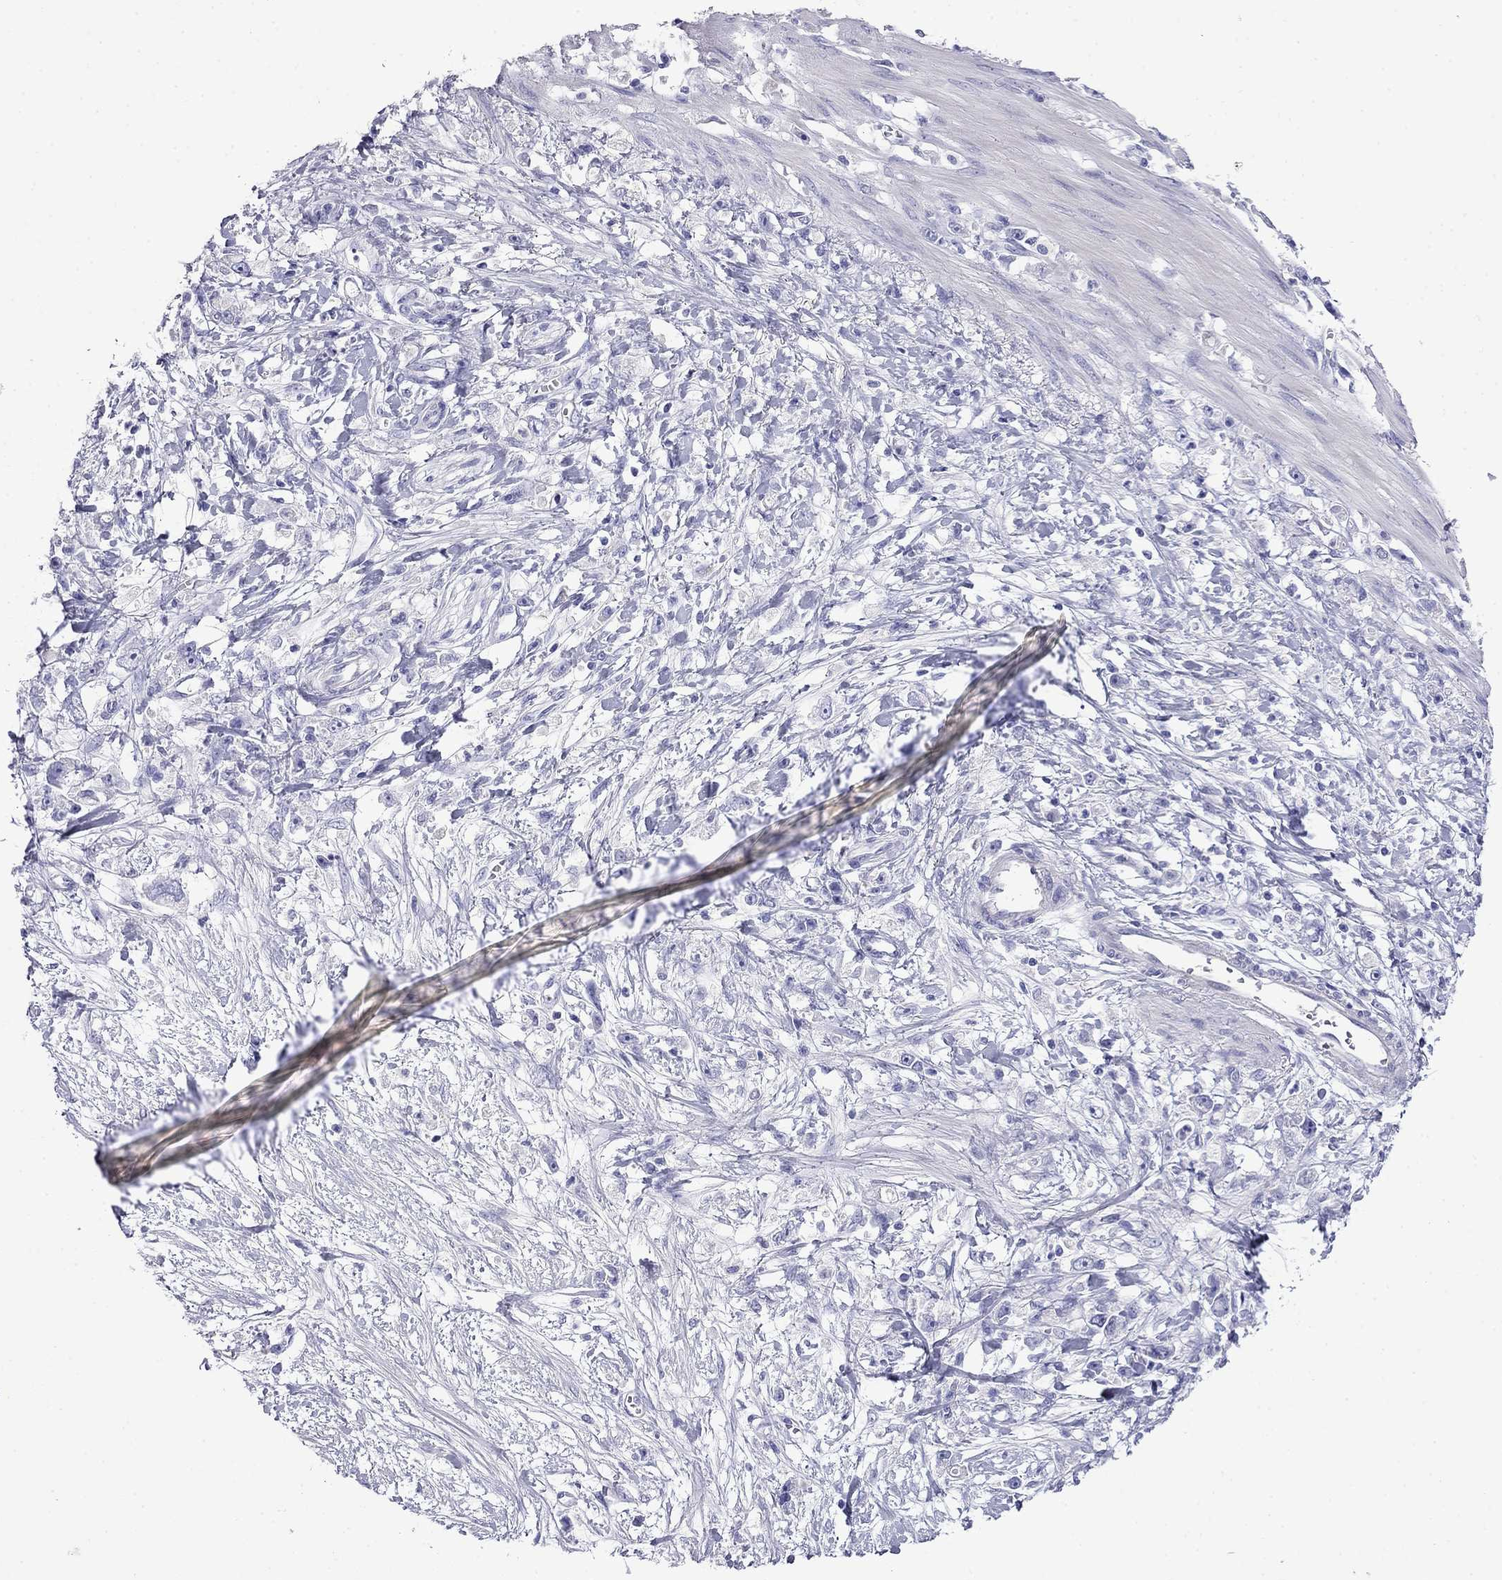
{"staining": {"intensity": "negative", "quantity": "none", "location": "none"}, "tissue": "stomach cancer", "cell_type": "Tumor cells", "image_type": "cancer", "snomed": [{"axis": "morphology", "description": "Adenocarcinoma, NOS"}, {"axis": "topography", "description": "Stomach"}], "caption": "Stomach cancer (adenocarcinoma) was stained to show a protein in brown. There is no significant staining in tumor cells.", "gene": "MYO15A", "patient": {"sex": "female", "age": 59}}